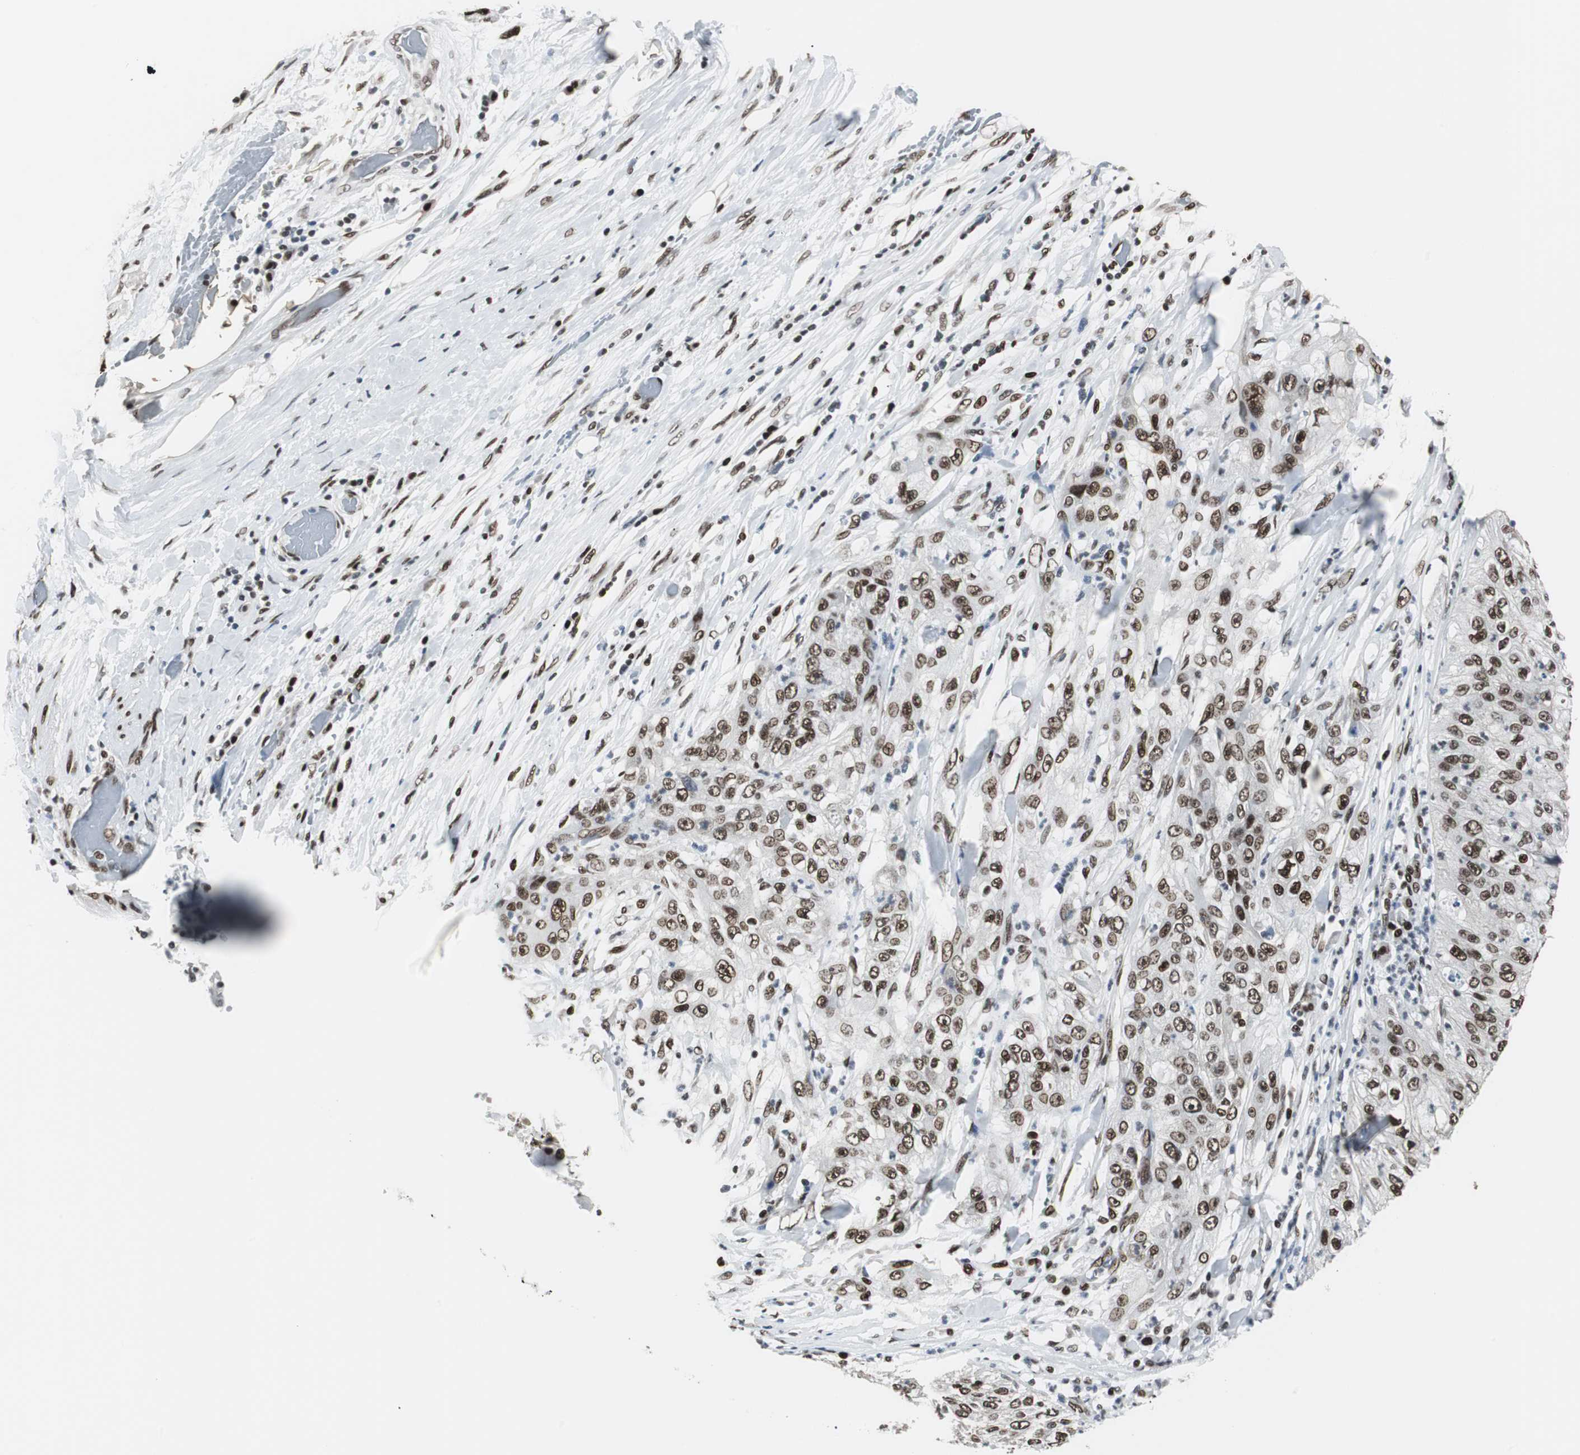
{"staining": {"intensity": "moderate", "quantity": ">75%", "location": "nuclear"}, "tissue": "lung cancer", "cell_type": "Tumor cells", "image_type": "cancer", "snomed": [{"axis": "morphology", "description": "Inflammation, NOS"}, {"axis": "morphology", "description": "Squamous cell carcinoma, NOS"}, {"axis": "topography", "description": "Lymph node"}, {"axis": "topography", "description": "Soft tissue"}, {"axis": "topography", "description": "Lung"}], "caption": "Lung cancer (squamous cell carcinoma) tissue reveals moderate nuclear expression in approximately >75% of tumor cells, visualized by immunohistochemistry. (brown staining indicates protein expression, while blue staining denotes nuclei).", "gene": "MEF2D", "patient": {"sex": "male", "age": 66}}